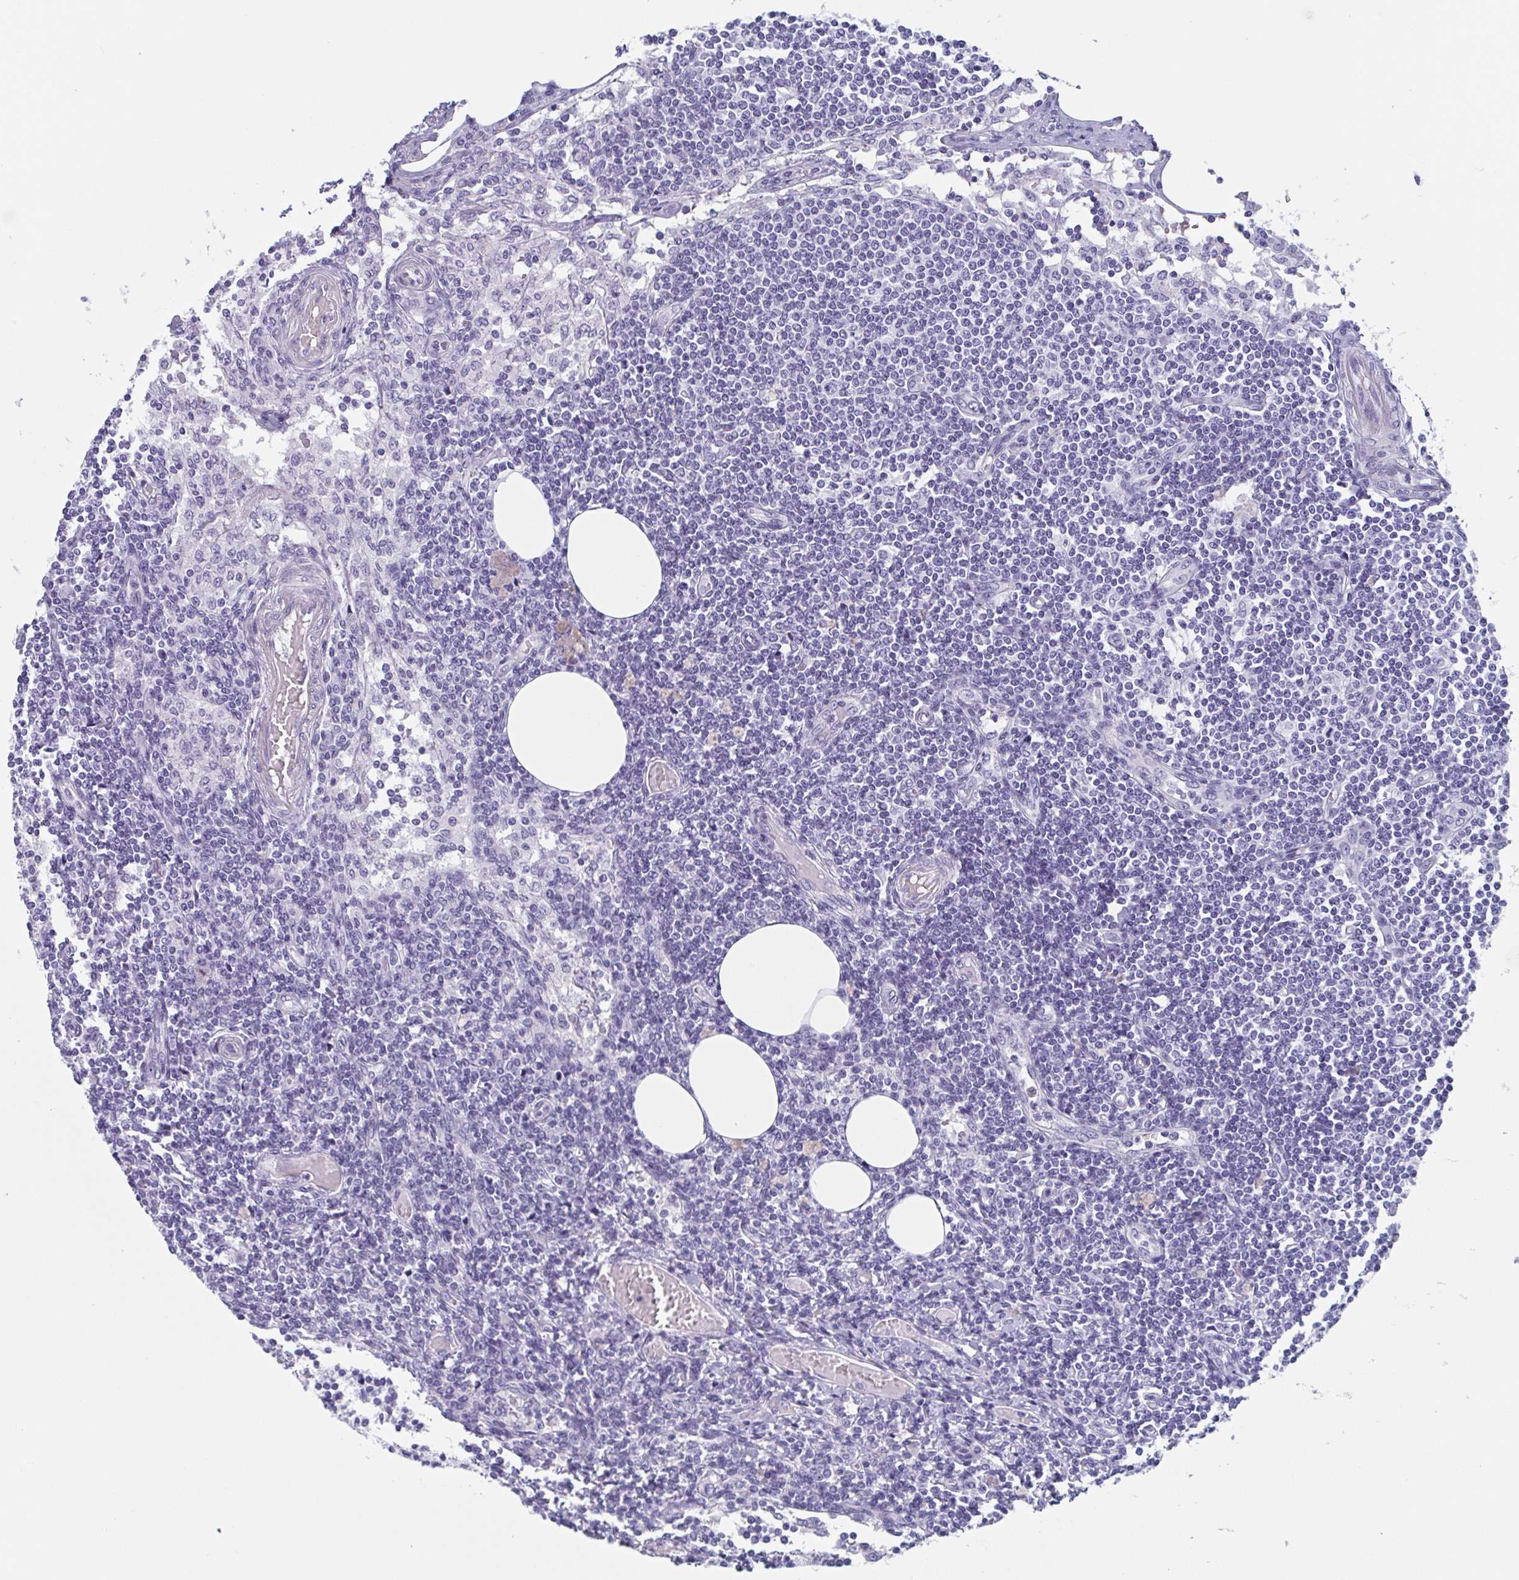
{"staining": {"intensity": "negative", "quantity": "none", "location": "none"}, "tissue": "lymph node", "cell_type": "Germinal center cells", "image_type": "normal", "snomed": [{"axis": "morphology", "description": "Normal tissue, NOS"}, {"axis": "topography", "description": "Lymph node"}], "caption": "Immunohistochemical staining of unremarkable human lymph node exhibits no significant staining in germinal center cells.", "gene": "DYNC1I1", "patient": {"sex": "female", "age": 69}}